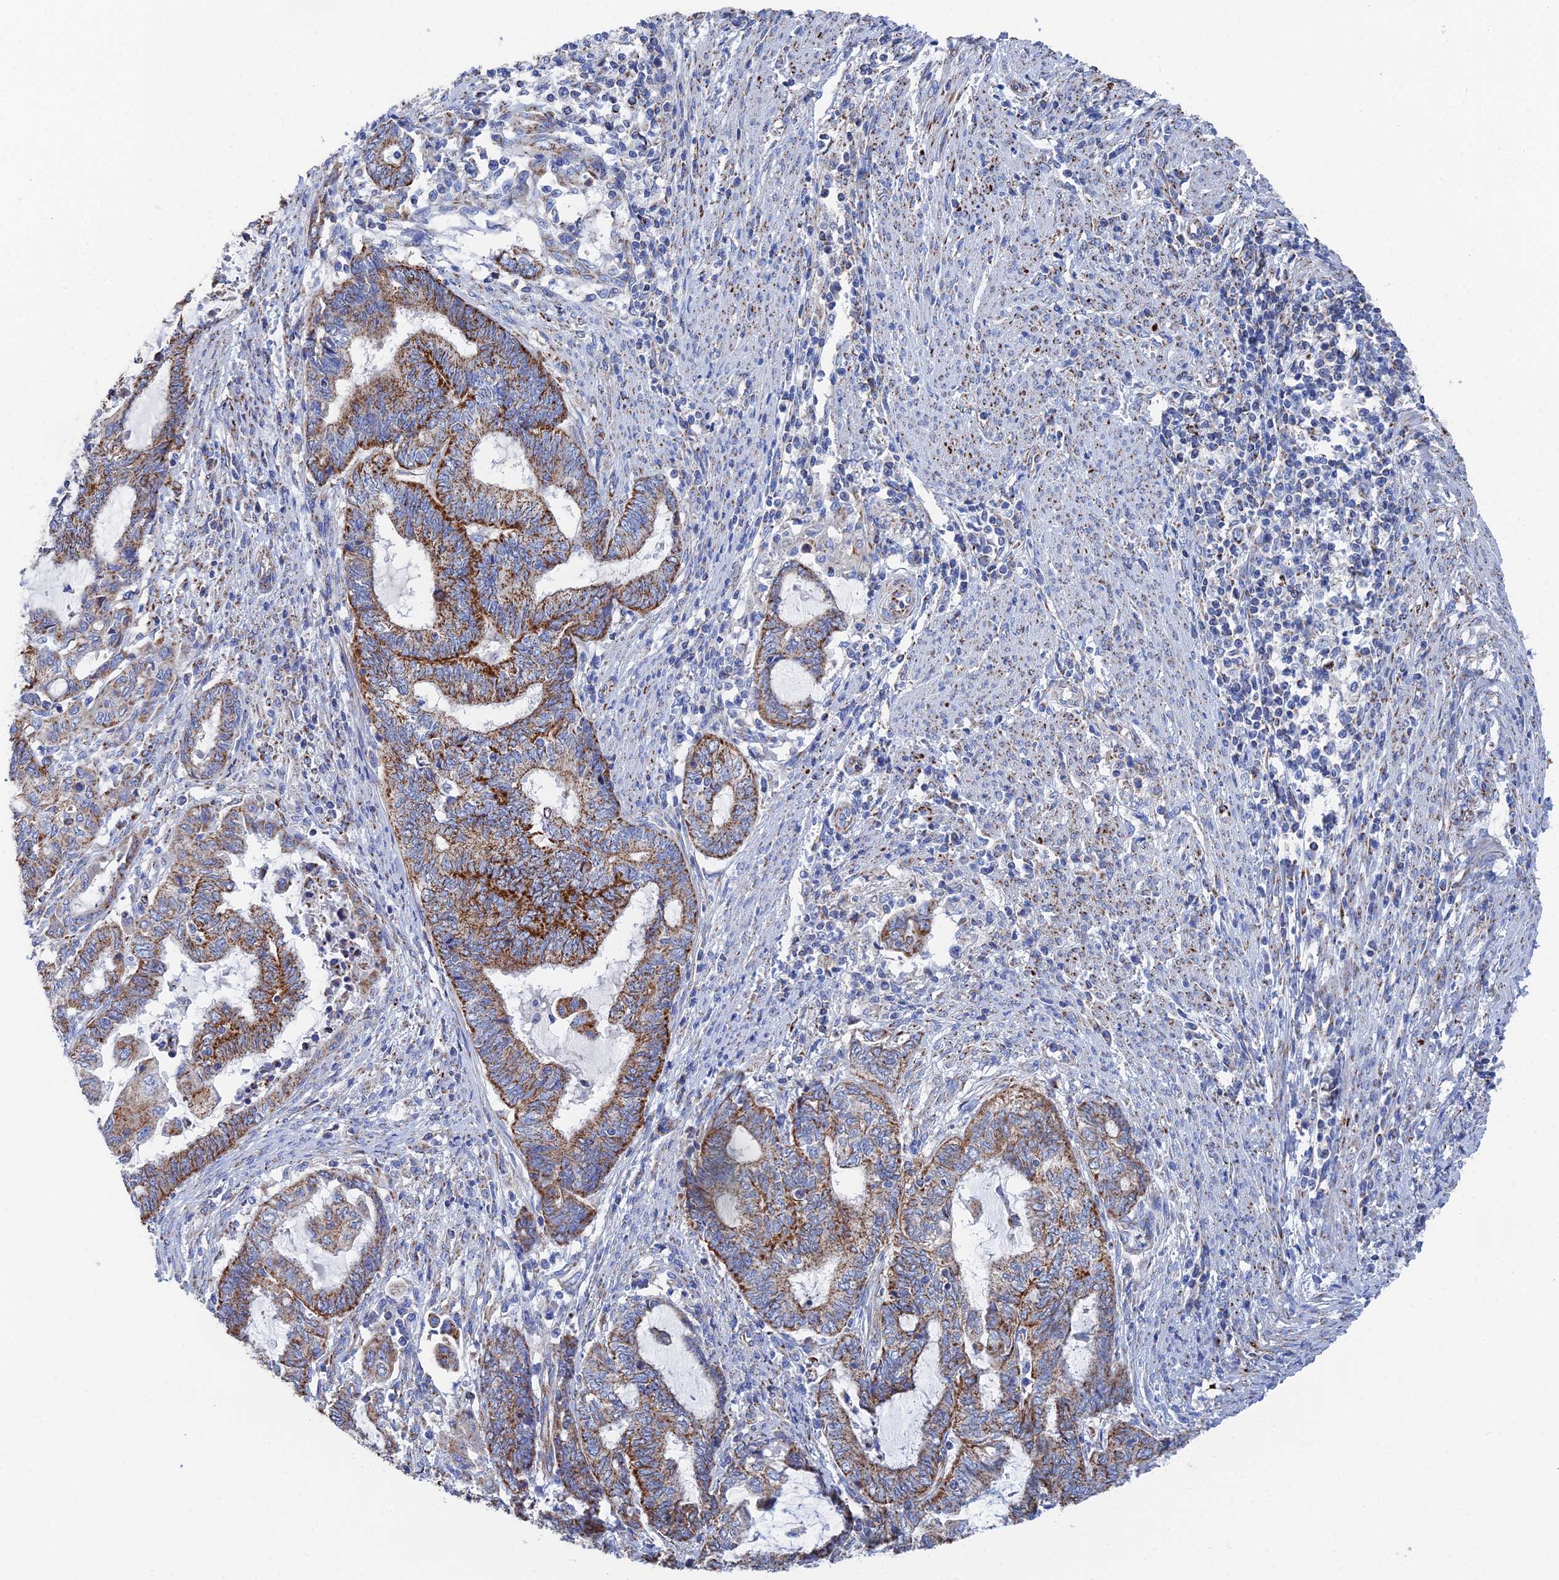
{"staining": {"intensity": "strong", "quantity": "25%-75%", "location": "cytoplasmic/membranous"}, "tissue": "endometrial cancer", "cell_type": "Tumor cells", "image_type": "cancer", "snomed": [{"axis": "morphology", "description": "Adenocarcinoma, NOS"}, {"axis": "topography", "description": "Uterus"}, {"axis": "topography", "description": "Endometrium"}], "caption": "The image displays staining of endometrial cancer (adenocarcinoma), revealing strong cytoplasmic/membranous protein expression (brown color) within tumor cells.", "gene": "IFT80", "patient": {"sex": "female", "age": 70}}